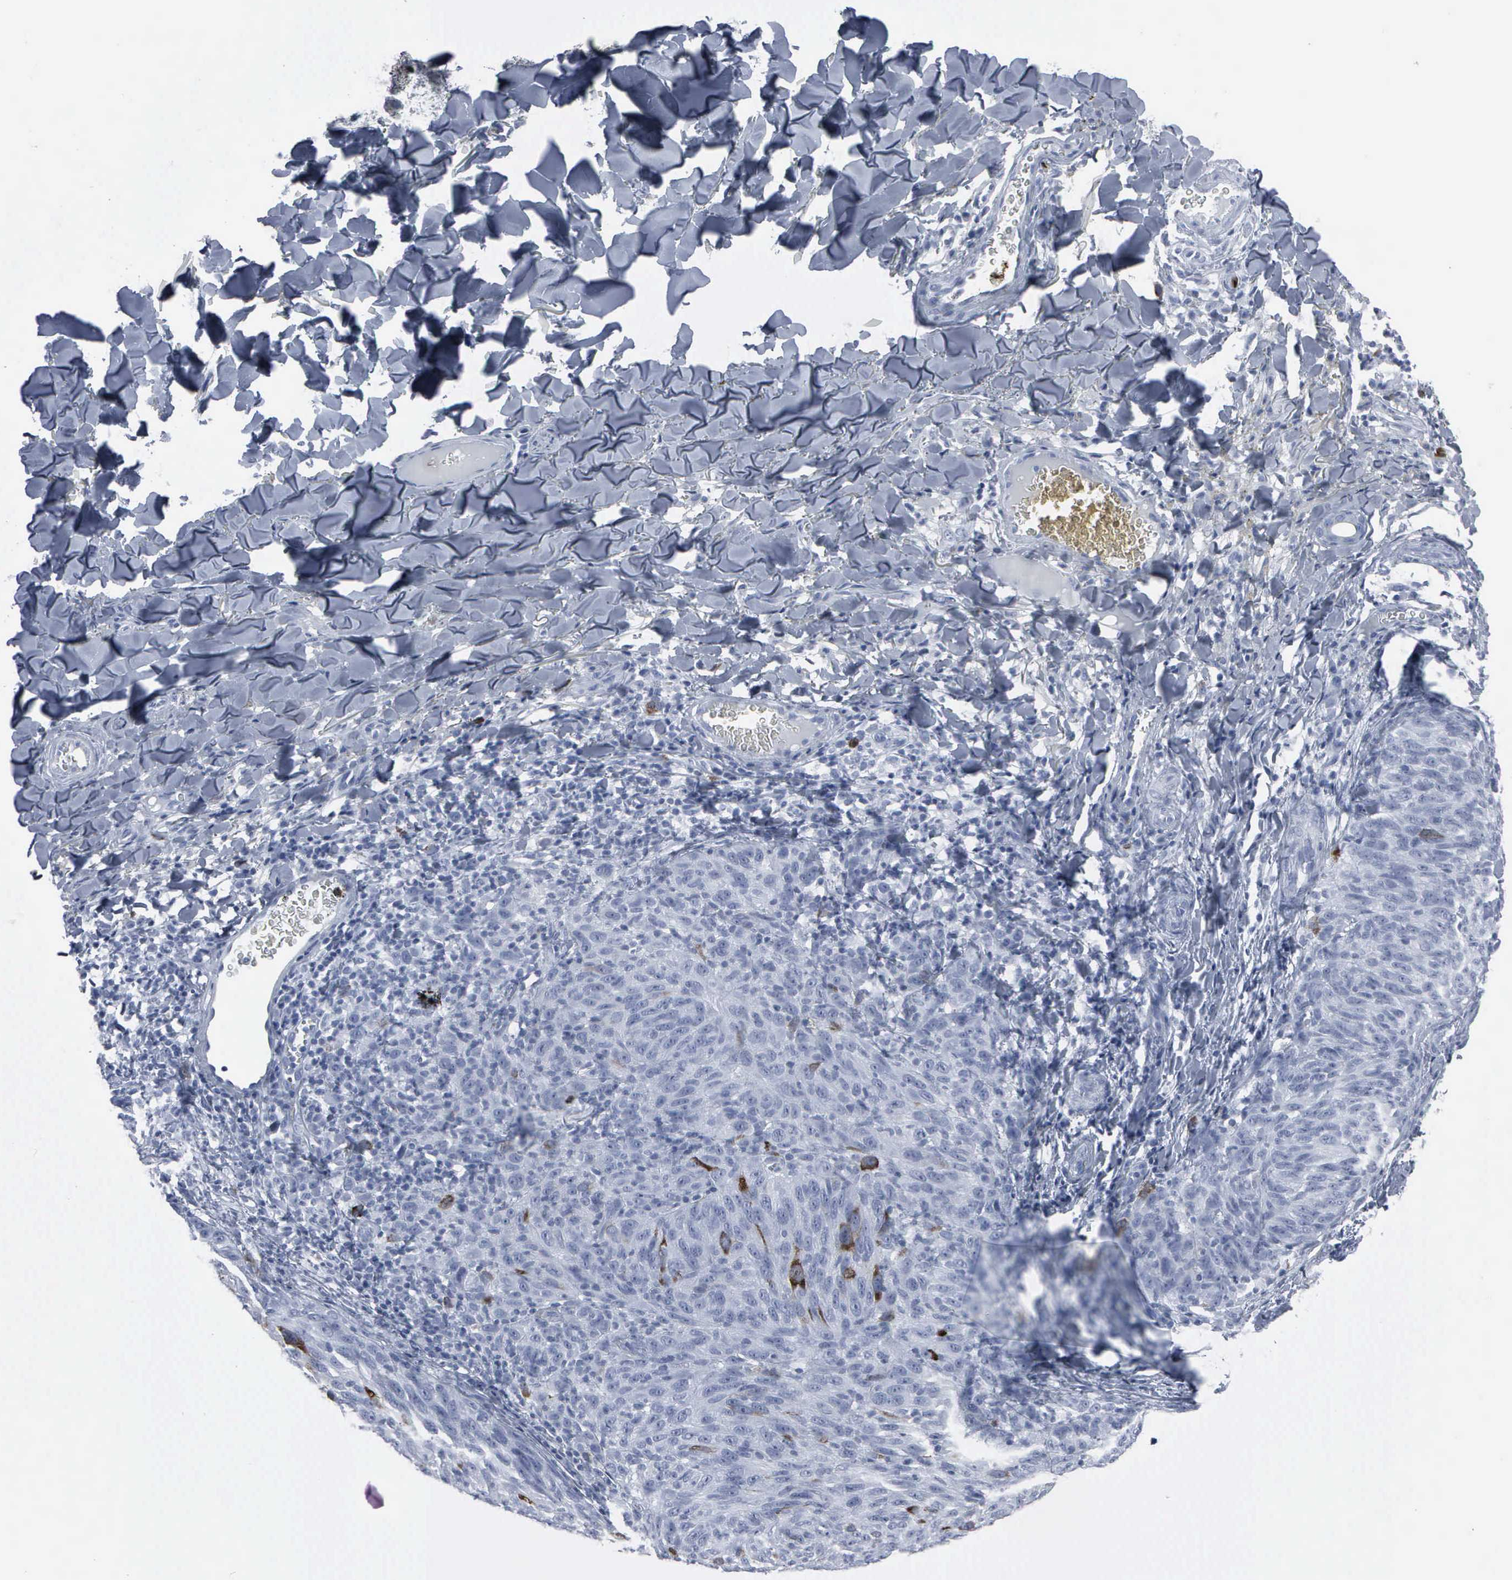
{"staining": {"intensity": "moderate", "quantity": "<25%", "location": "cytoplasmic/membranous,nuclear"}, "tissue": "melanoma", "cell_type": "Tumor cells", "image_type": "cancer", "snomed": [{"axis": "morphology", "description": "Malignant melanoma, NOS"}, {"axis": "topography", "description": "Skin"}], "caption": "Approximately <25% of tumor cells in melanoma demonstrate moderate cytoplasmic/membranous and nuclear protein staining as visualized by brown immunohistochemical staining.", "gene": "CCNB1", "patient": {"sex": "male", "age": 76}}